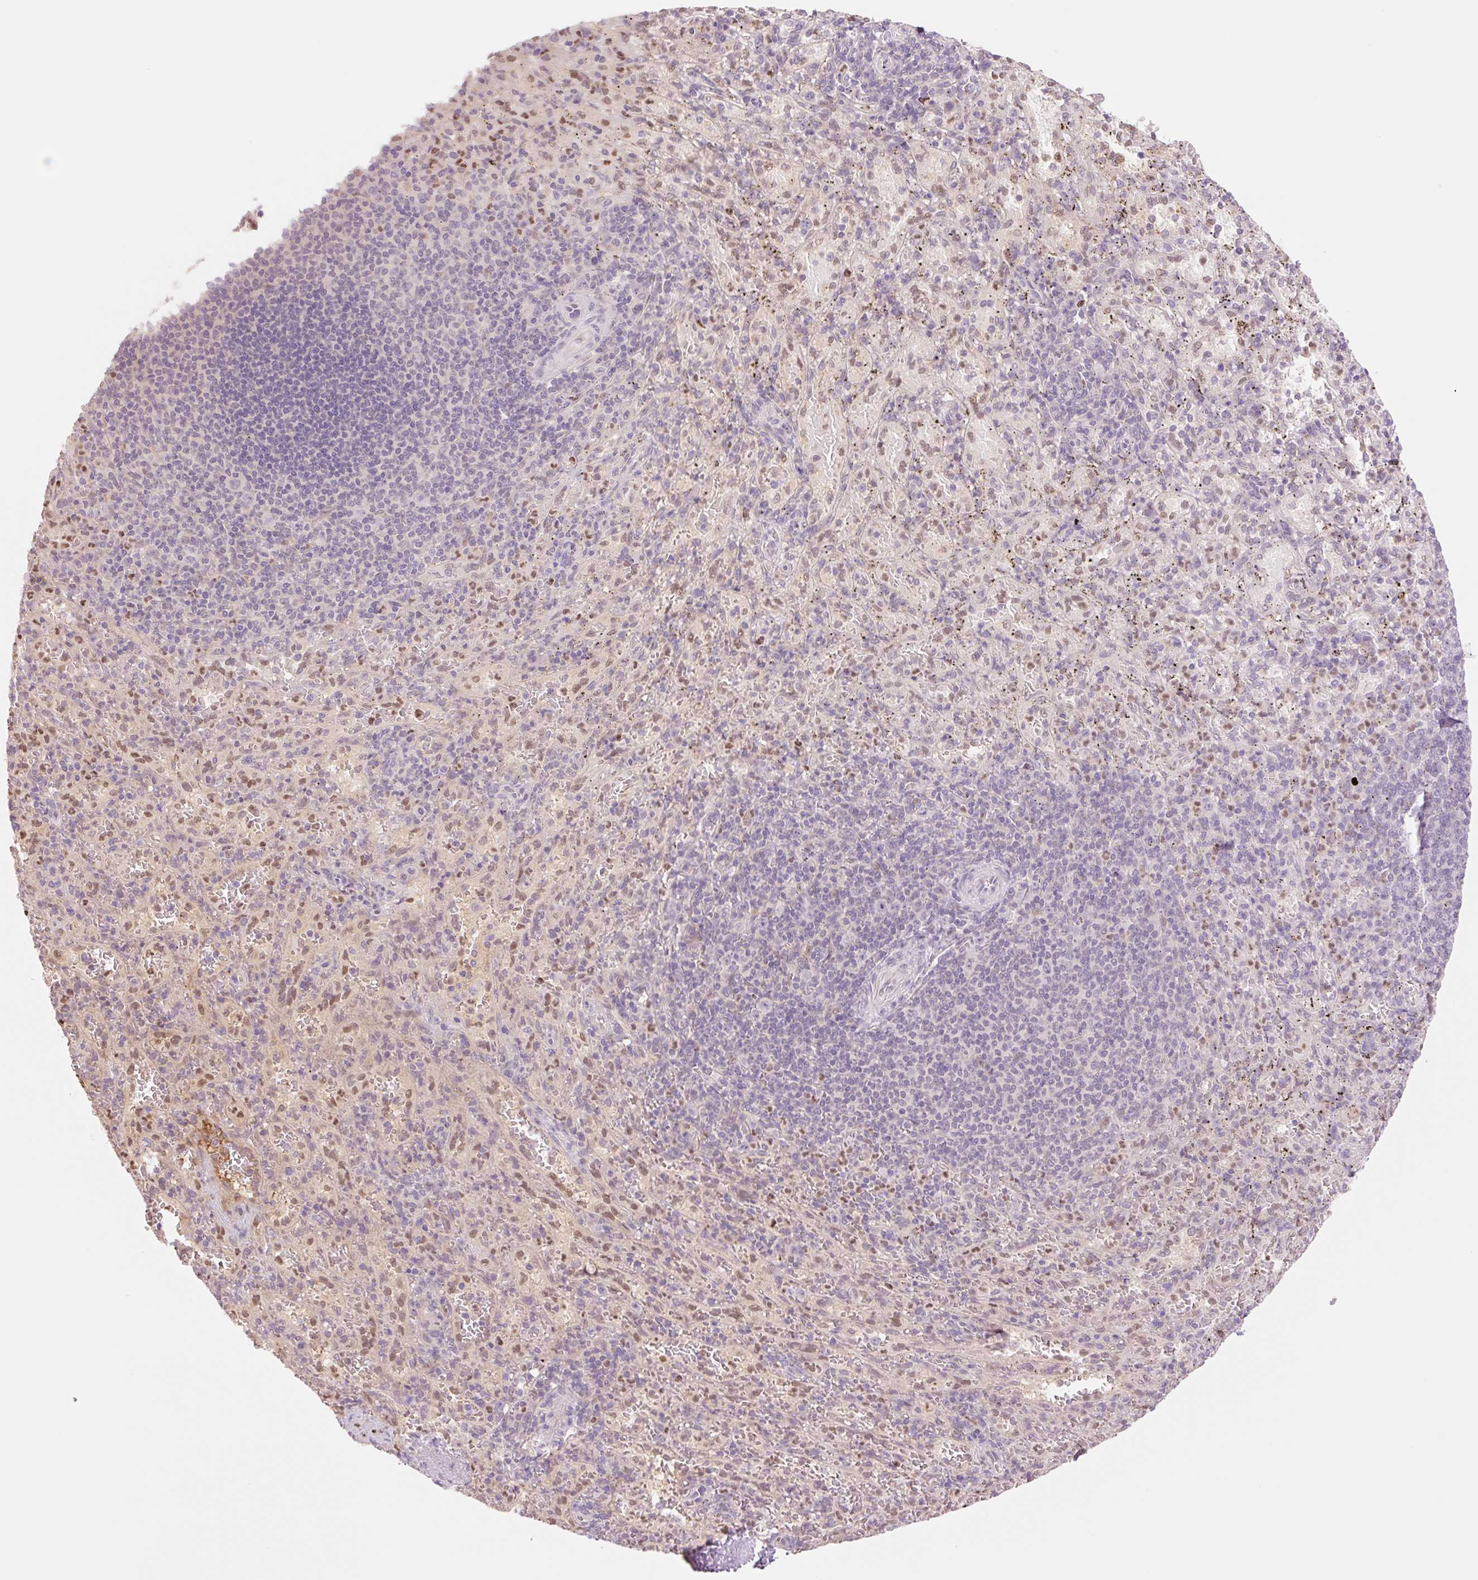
{"staining": {"intensity": "moderate", "quantity": "25%-75%", "location": "nuclear"}, "tissue": "spleen", "cell_type": "Cells in red pulp", "image_type": "normal", "snomed": [{"axis": "morphology", "description": "Normal tissue, NOS"}, {"axis": "topography", "description": "Spleen"}], "caption": "Immunohistochemistry (IHC) of benign human spleen exhibits medium levels of moderate nuclear staining in approximately 25%-75% of cells in red pulp.", "gene": "HEBP1", "patient": {"sex": "male", "age": 57}}